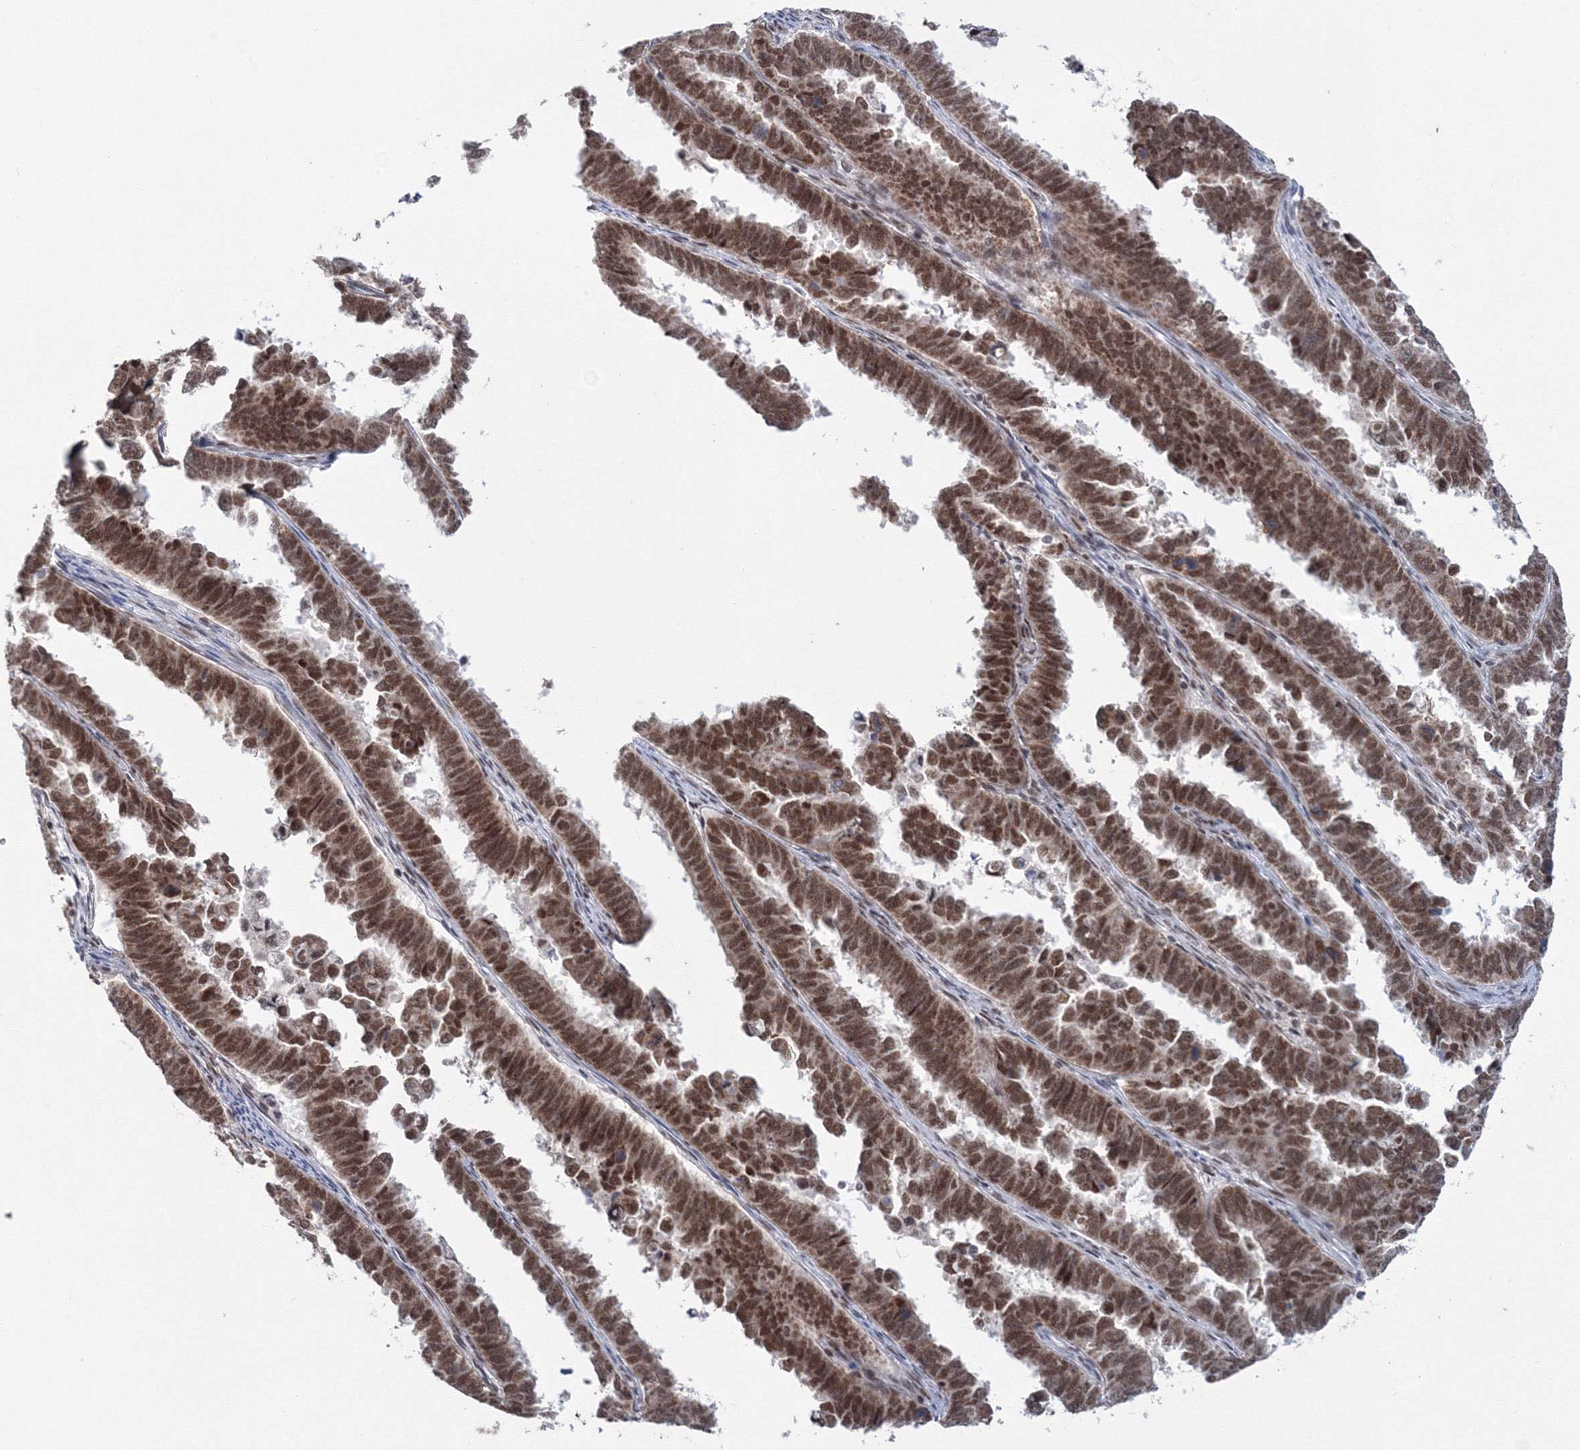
{"staining": {"intensity": "strong", "quantity": ">75%", "location": "nuclear"}, "tissue": "endometrial cancer", "cell_type": "Tumor cells", "image_type": "cancer", "snomed": [{"axis": "morphology", "description": "Adenocarcinoma, NOS"}, {"axis": "topography", "description": "Endometrium"}], "caption": "Protein analysis of endometrial adenocarcinoma tissue demonstrates strong nuclear staining in about >75% of tumor cells. (Brightfield microscopy of DAB IHC at high magnification).", "gene": "SF3B6", "patient": {"sex": "female", "age": 75}}